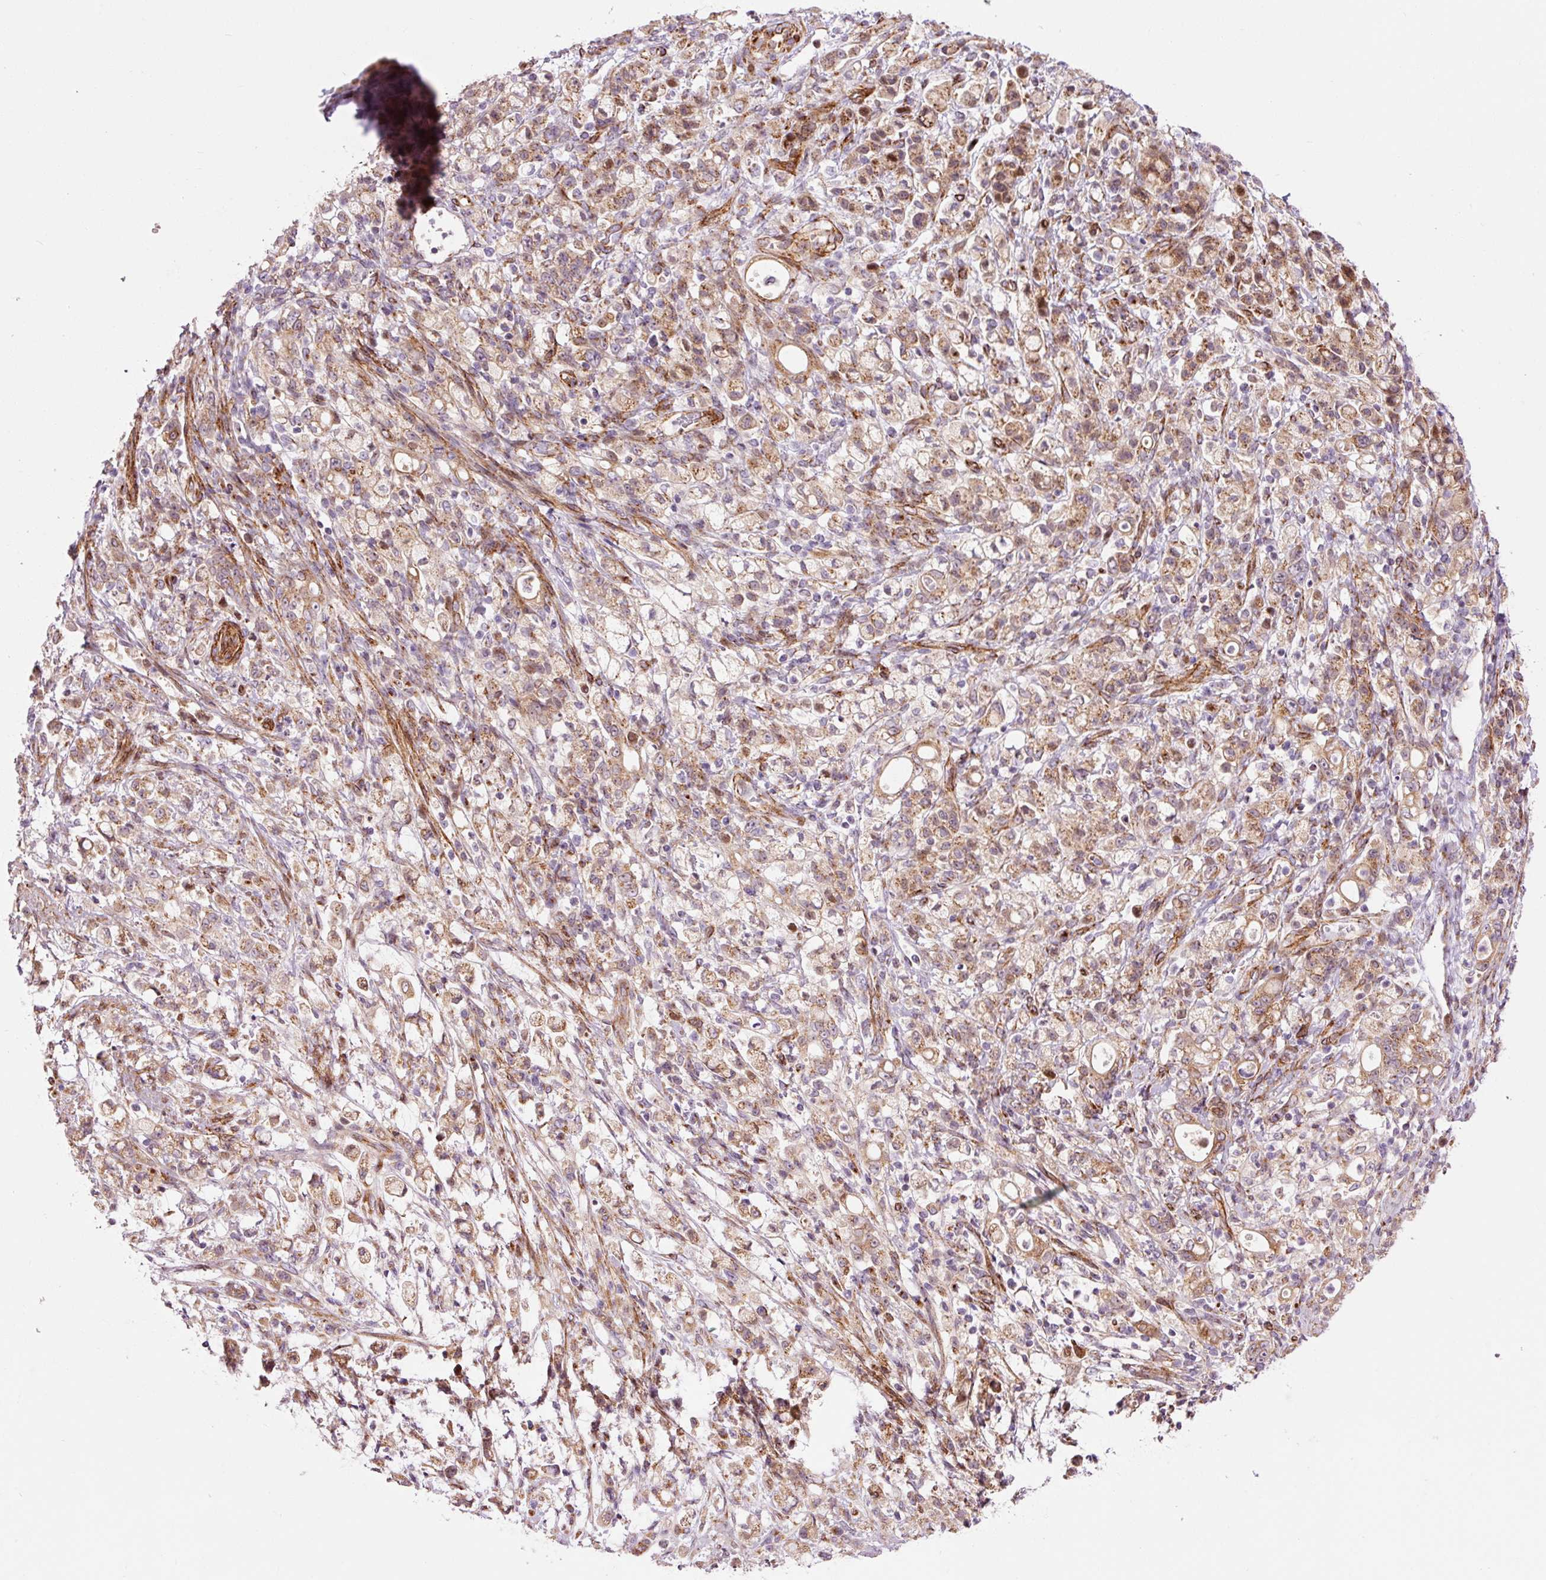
{"staining": {"intensity": "moderate", "quantity": "25%-75%", "location": "cytoplasmic/membranous"}, "tissue": "stomach cancer", "cell_type": "Tumor cells", "image_type": "cancer", "snomed": [{"axis": "morphology", "description": "Adenocarcinoma, NOS"}, {"axis": "topography", "description": "Stomach"}], "caption": "Adenocarcinoma (stomach) stained with a brown dye demonstrates moderate cytoplasmic/membranous positive staining in approximately 25%-75% of tumor cells.", "gene": "PPP1R14B", "patient": {"sex": "female", "age": 60}}